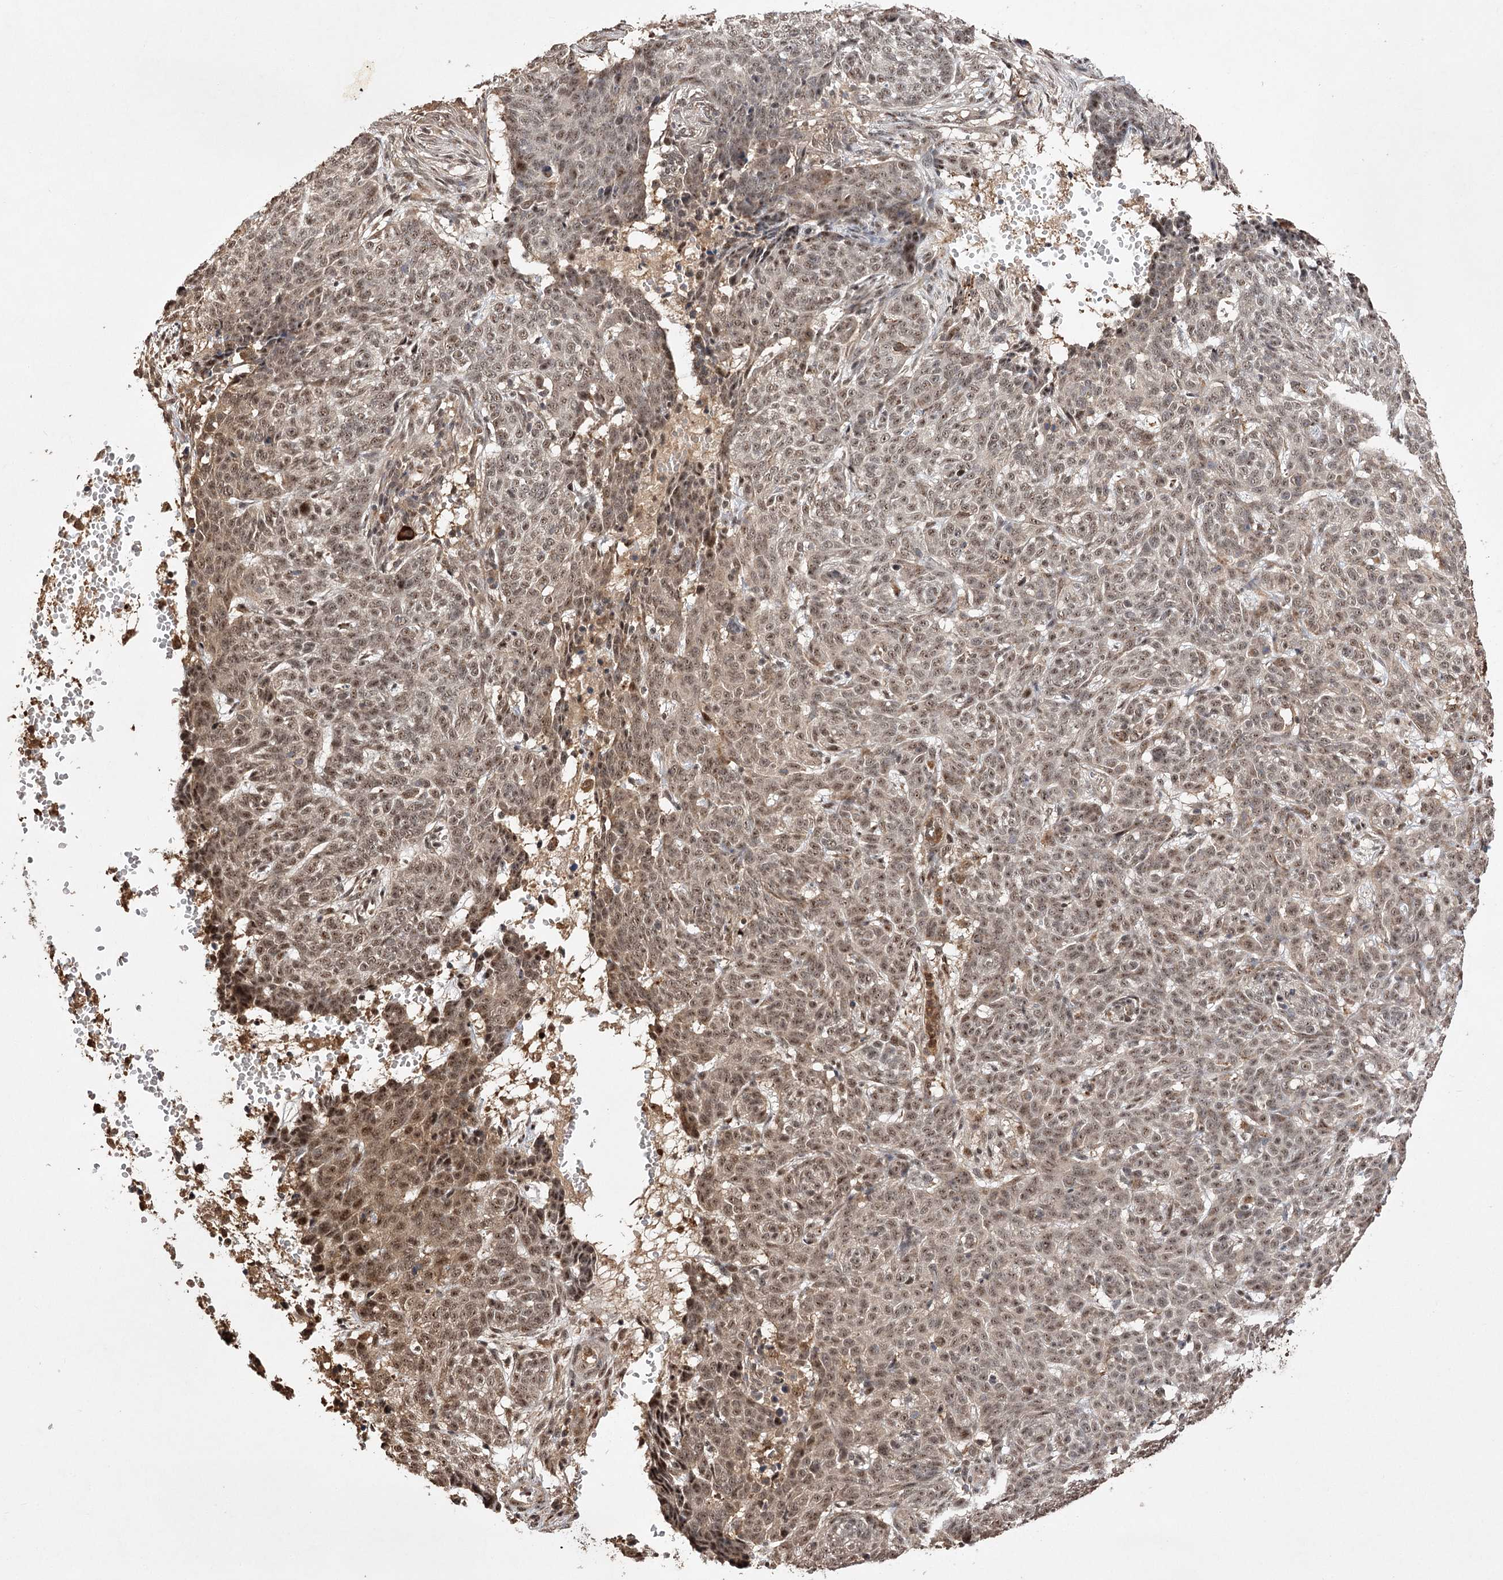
{"staining": {"intensity": "weak", "quantity": ">75%", "location": "nuclear"}, "tissue": "skin cancer", "cell_type": "Tumor cells", "image_type": "cancer", "snomed": [{"axis": "morphology", "description": "Basal cell carcinoma"}, {"axis": "topography", "description": "Skin"}], "caption": "This is an image of immunohistochemistry (IHC) staining of basal cell carcinoma (skin), which shows weak staining in the nuclear of tumor cells.", "gene": "PYROXD1", "patient": {"sex": "male", "age": 85}}